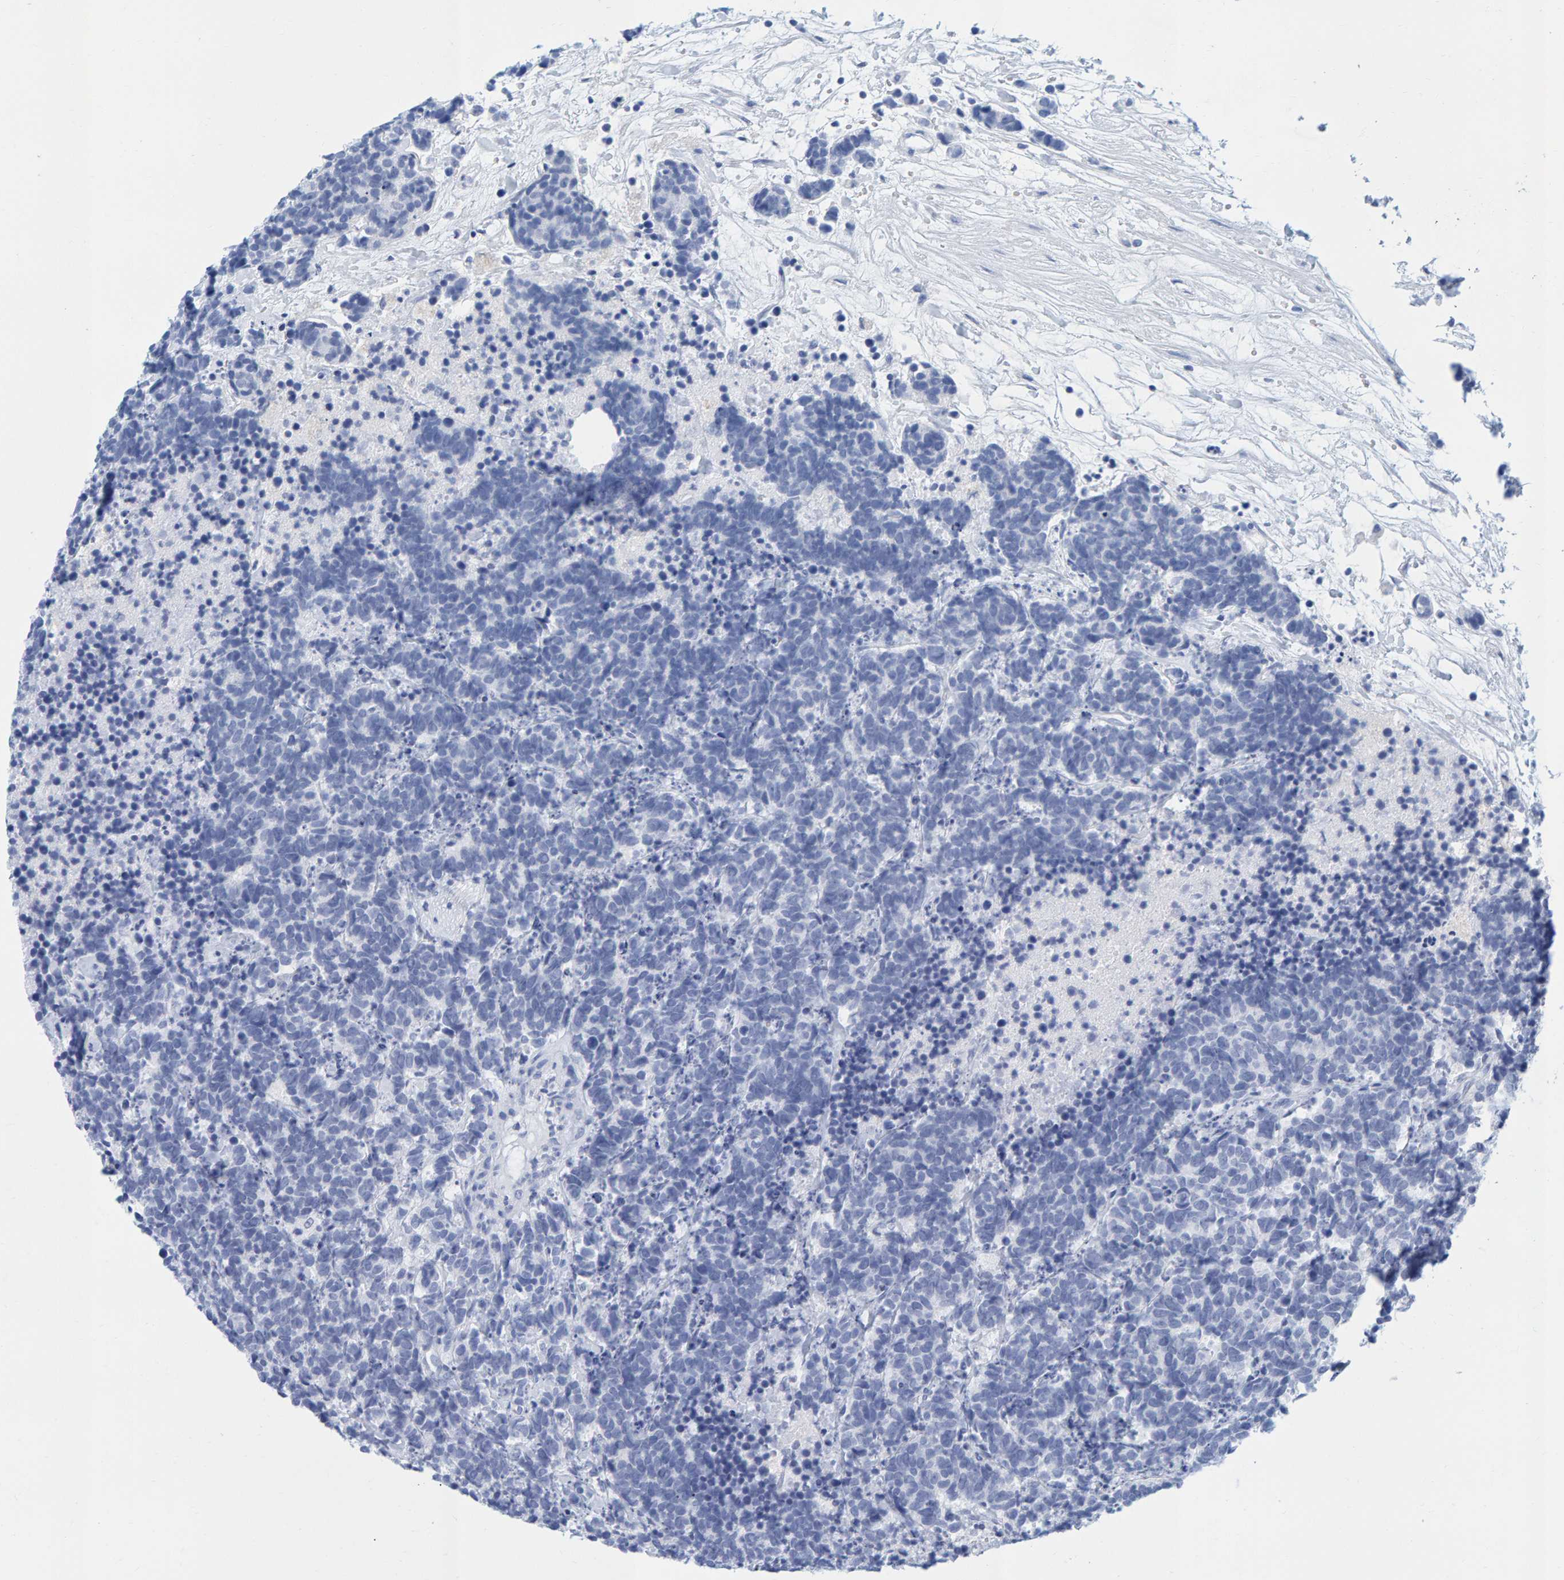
{"staining": {"intensity": "negative", "quantity": "none", "location": "none"}, "tissue": "carcinoid", "cell_type": "Tumor cells", "image_type": "cancer", "snomed": [{"axis": "morphology", "description": "Carcinoma, NOS"}, {"axis": "morphology", "description": "Carcinoid, malignant, NOS"}, {"axis": "topography", "description": "Urinary bladder"}], "caption": "Carcinoid was stained to show a protein in brown. There is no significant positivity in tumor cells. (Brightfield microscopy of DAB immunohistochemistry (IHC) at high magnification).", "gene": "SFTPC", "patient": {"sex": "male", "age": 57}}